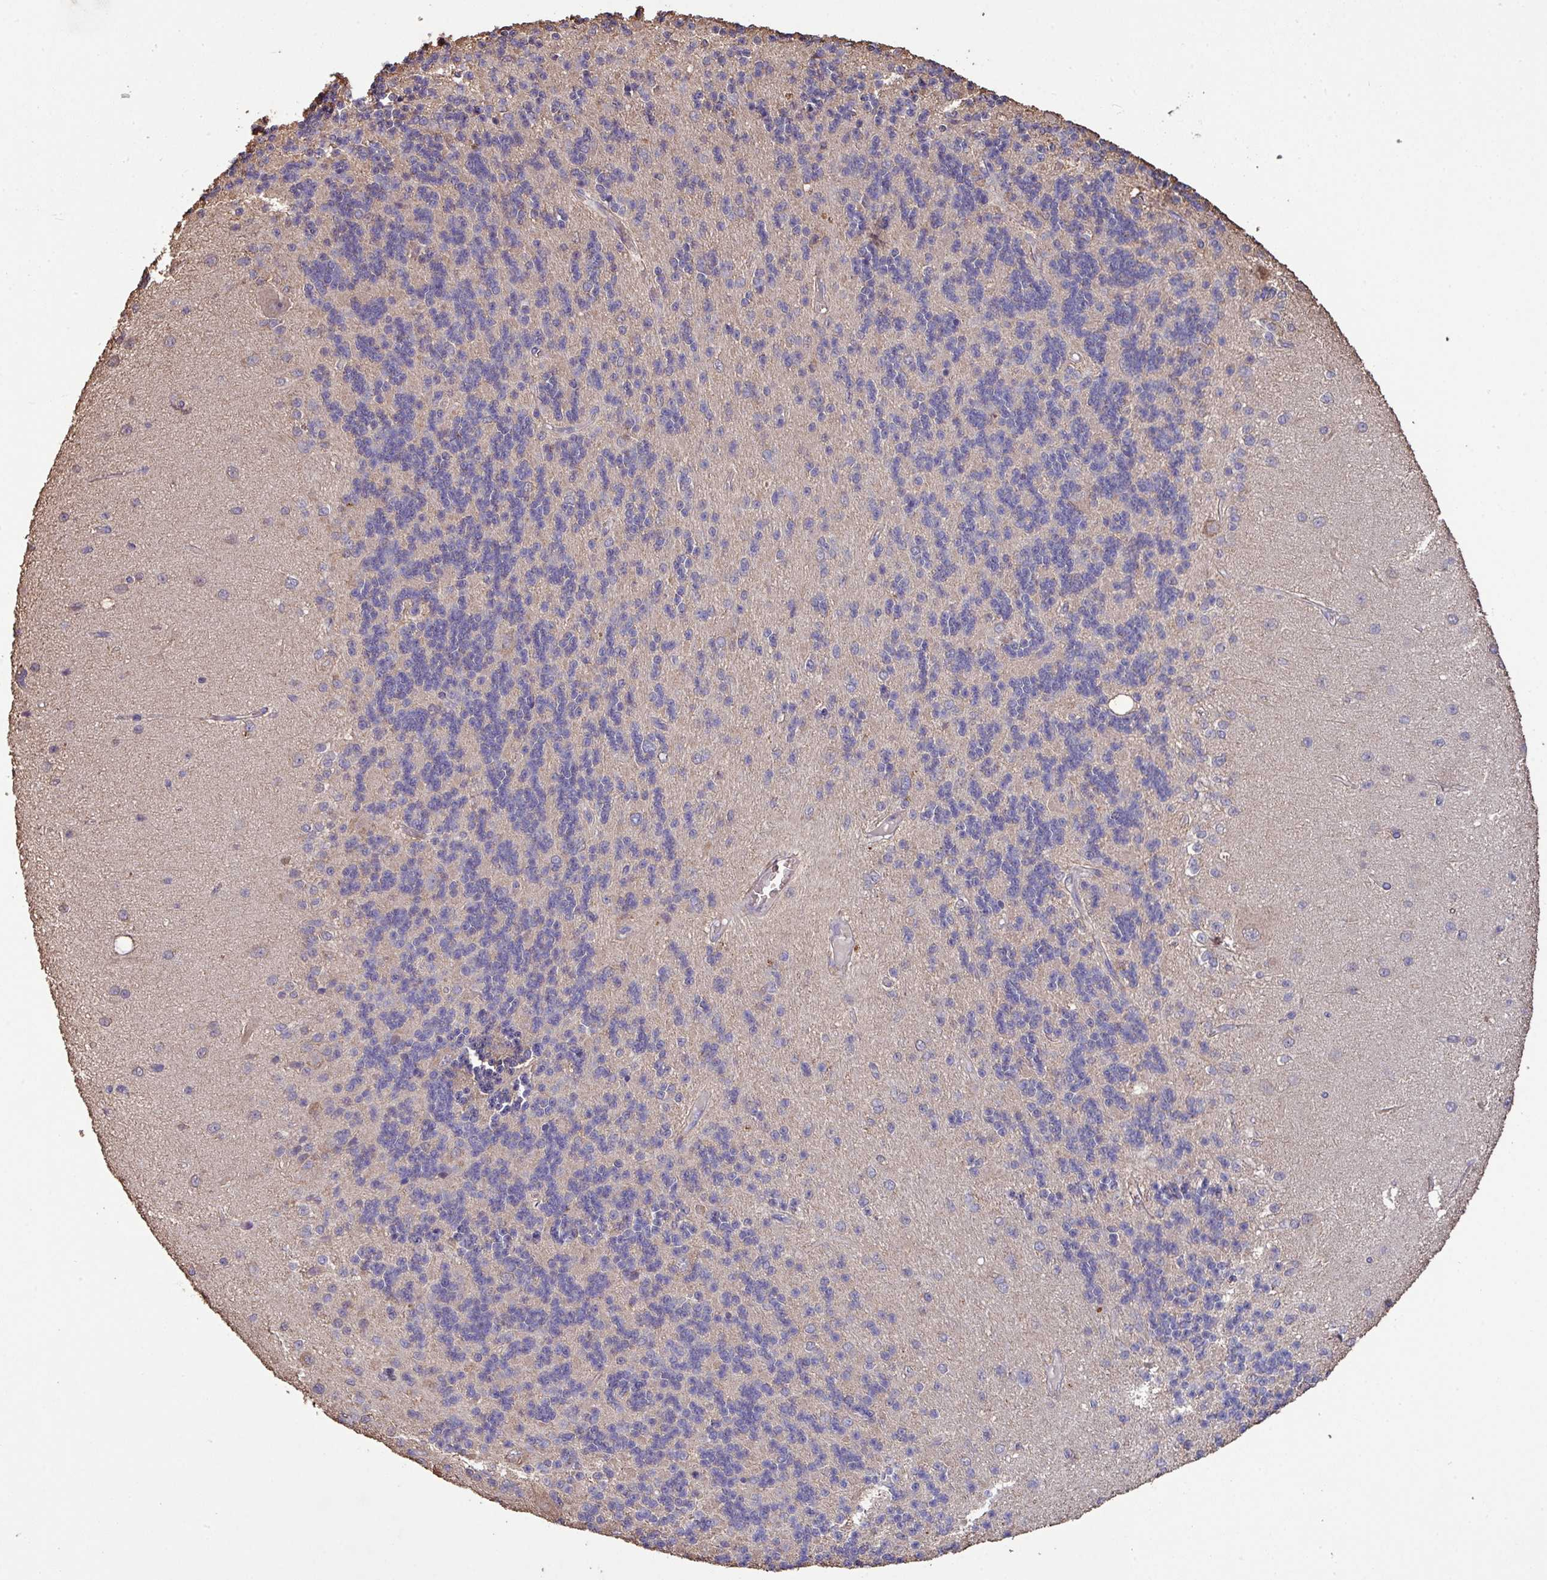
{"staining": {"intensity": "negative", "quantity": "none", "location": "none"}, "tissue": "cerebellum", "cell_type": "Cells in granular layer", "image_type": "normal", "snomed": [{"axis": "morphology", "description": "Normal tissue, NOS"}, {"axis": "topography", "description": "Cerebellum"}], "caption": "Immunohistochemistry (IHC) image of normal cerebellum: cerebellum stained with DAB exhibits no significant protein positivity in cells in granular layer.", "gene": "CAMK2A", "patient": {"sex": "female", "age": 29}}